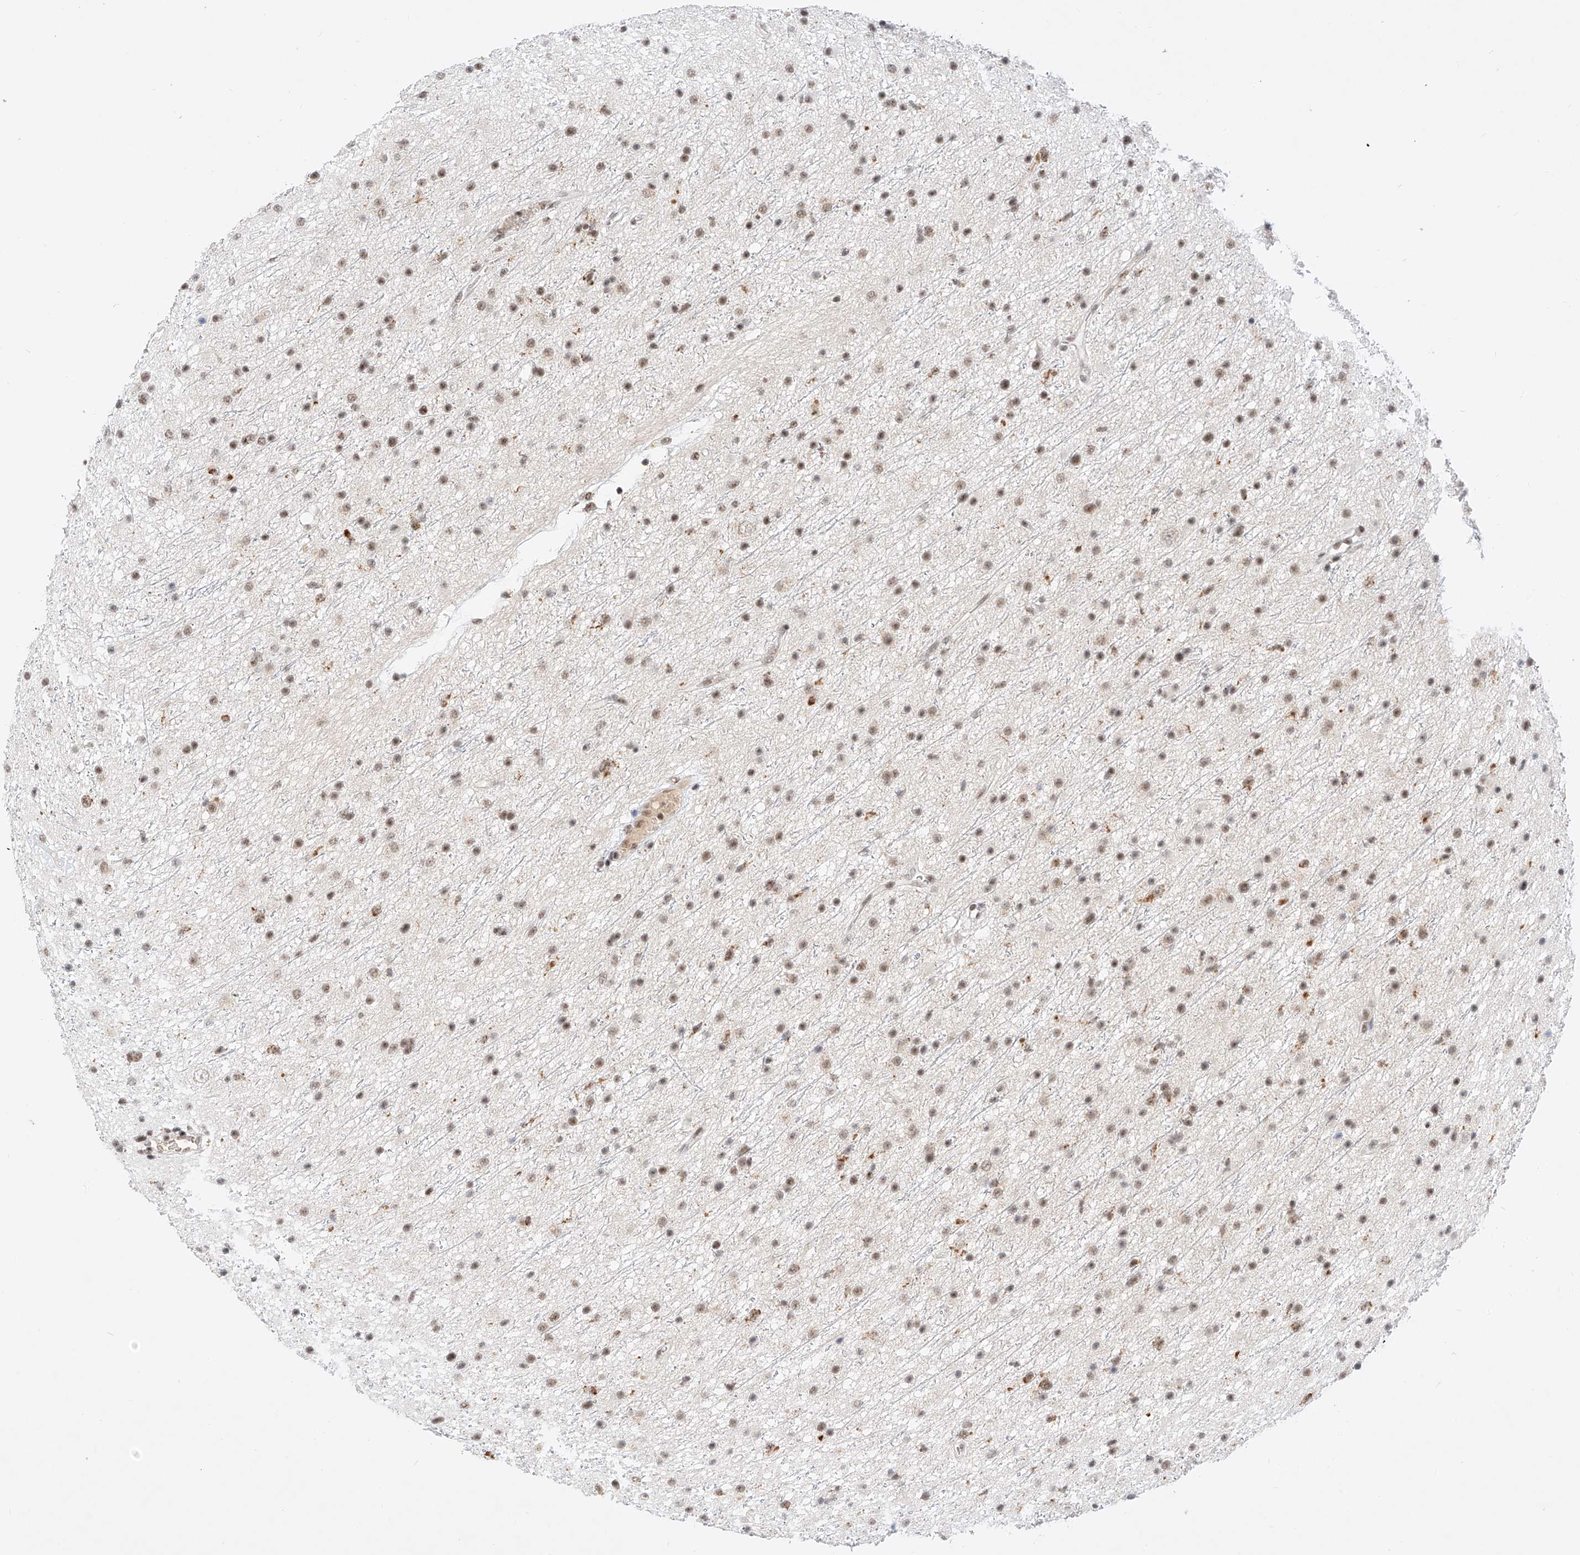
{"staining": {"intensity": "moderate", "quantity": ">75%", "location": "nuclear"}, "tissue": "glioma", "cell_type": "Tumor cells", "image_type": "cancer", "snomed": [{"axis": "morphology", "description": "Glioma, malignant, Low grade"}, {"axis": "topography", "description": "Cerebral cortex"}], "caption": "Protein staining demonstrates moderate nuclear positivity in approximately >75% of tumor cells in malignant low-grade glioma. The protein is shown in brown color, while the nuclei are stained blue.", "gene": "NRF1", "patient": {"sex": "female", "age": 39}}